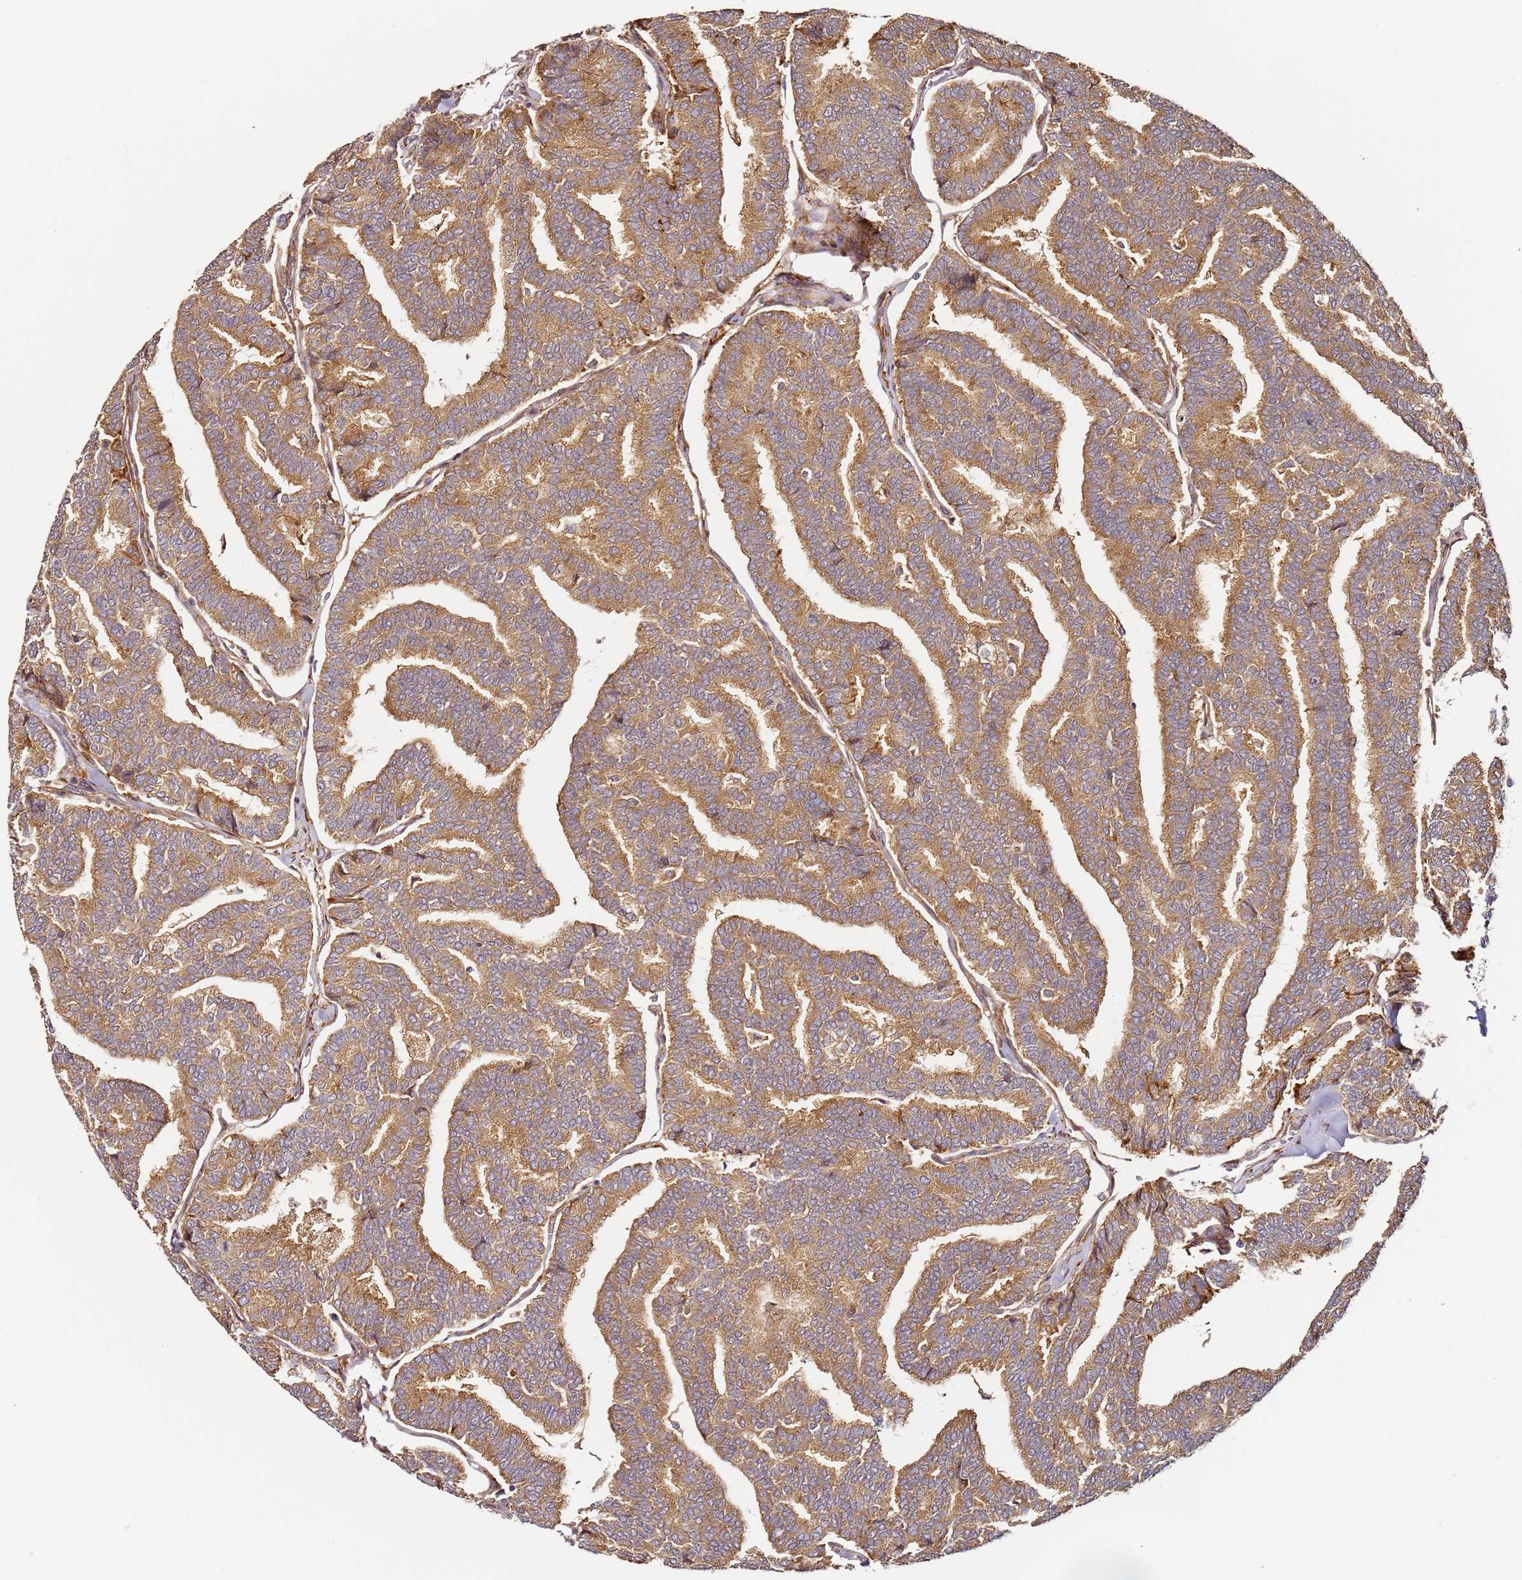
{"staining": {"intensity": "moderate", "quantity": ">75%", "location": "cytoplasmic/membranous"}, "tissue": "thyroid cancer", "cell_type": "Tumor cells", "image_type": "cancer", "snomed": [{"axis": "morphology", "description": "Papillary adenocarcinoma, NOS"}, {"axis": "topography", "description": "Thyroid gland"}], "caption": "Thyroid papillary adenocarcinoma stained for a protein (brown) demonstrates moderate cytoplasmic/membranous positive staining in about >75% of tumor cells.", "gene": "RPS3A", "patient": {"sex": "female", "age": 35}}